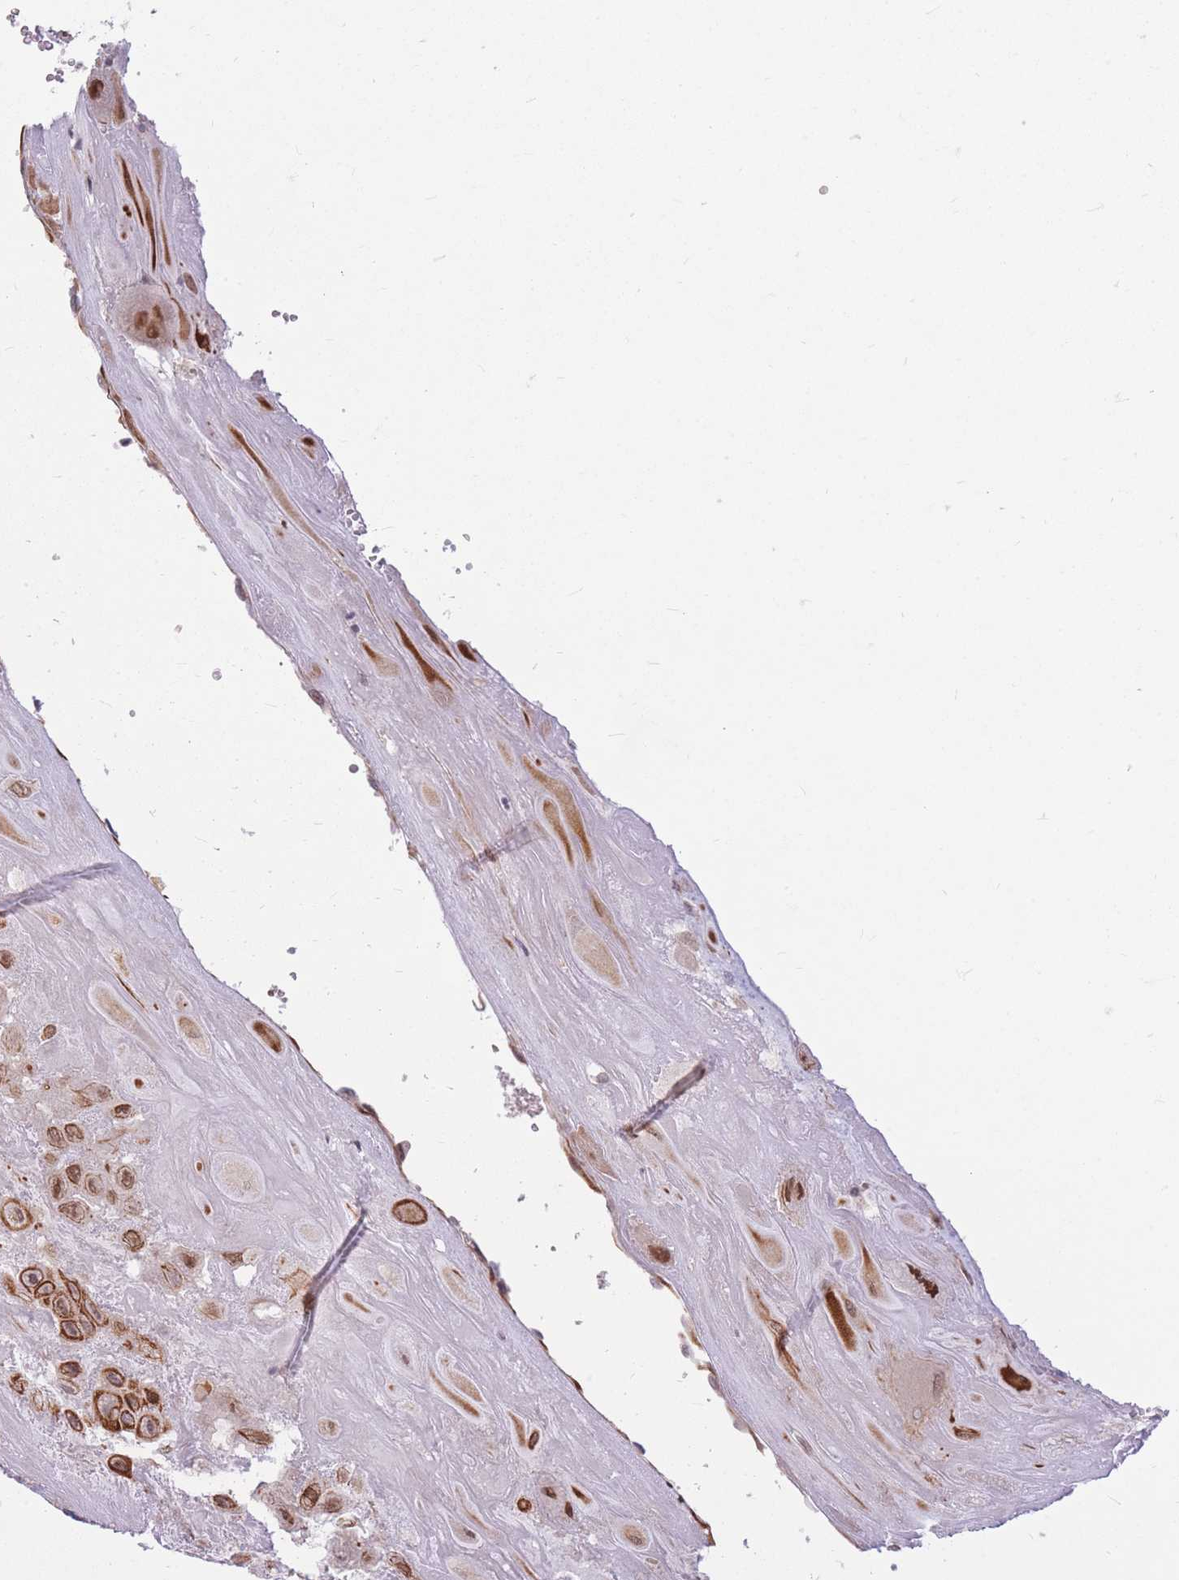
{"staining": {"intensity": "strong", "quantity": ">75%", "location": "cytoplasmic/membranous,nuclear"}, "tissue": "placenta", "cell_type": "Decidual cells", "image_type": "normal", "snomed": [{"axis": "morphology", "description": "Normal tissue, NOS"}, {"axis": "topography", "description": "Placenta"}], "caption": "High-magnification brightfield microscopy of normal placenta stained with DAB (3,3'-diaminobenzidine) (brown) and counterstained with hematoxylin (blue). decidual cells exhibit strong cytoplasmic/membranous,nuclear staining is present in about>75% of cells.", "gene": "ERCC2", "patient": {"sex": "female", "age": 32}}